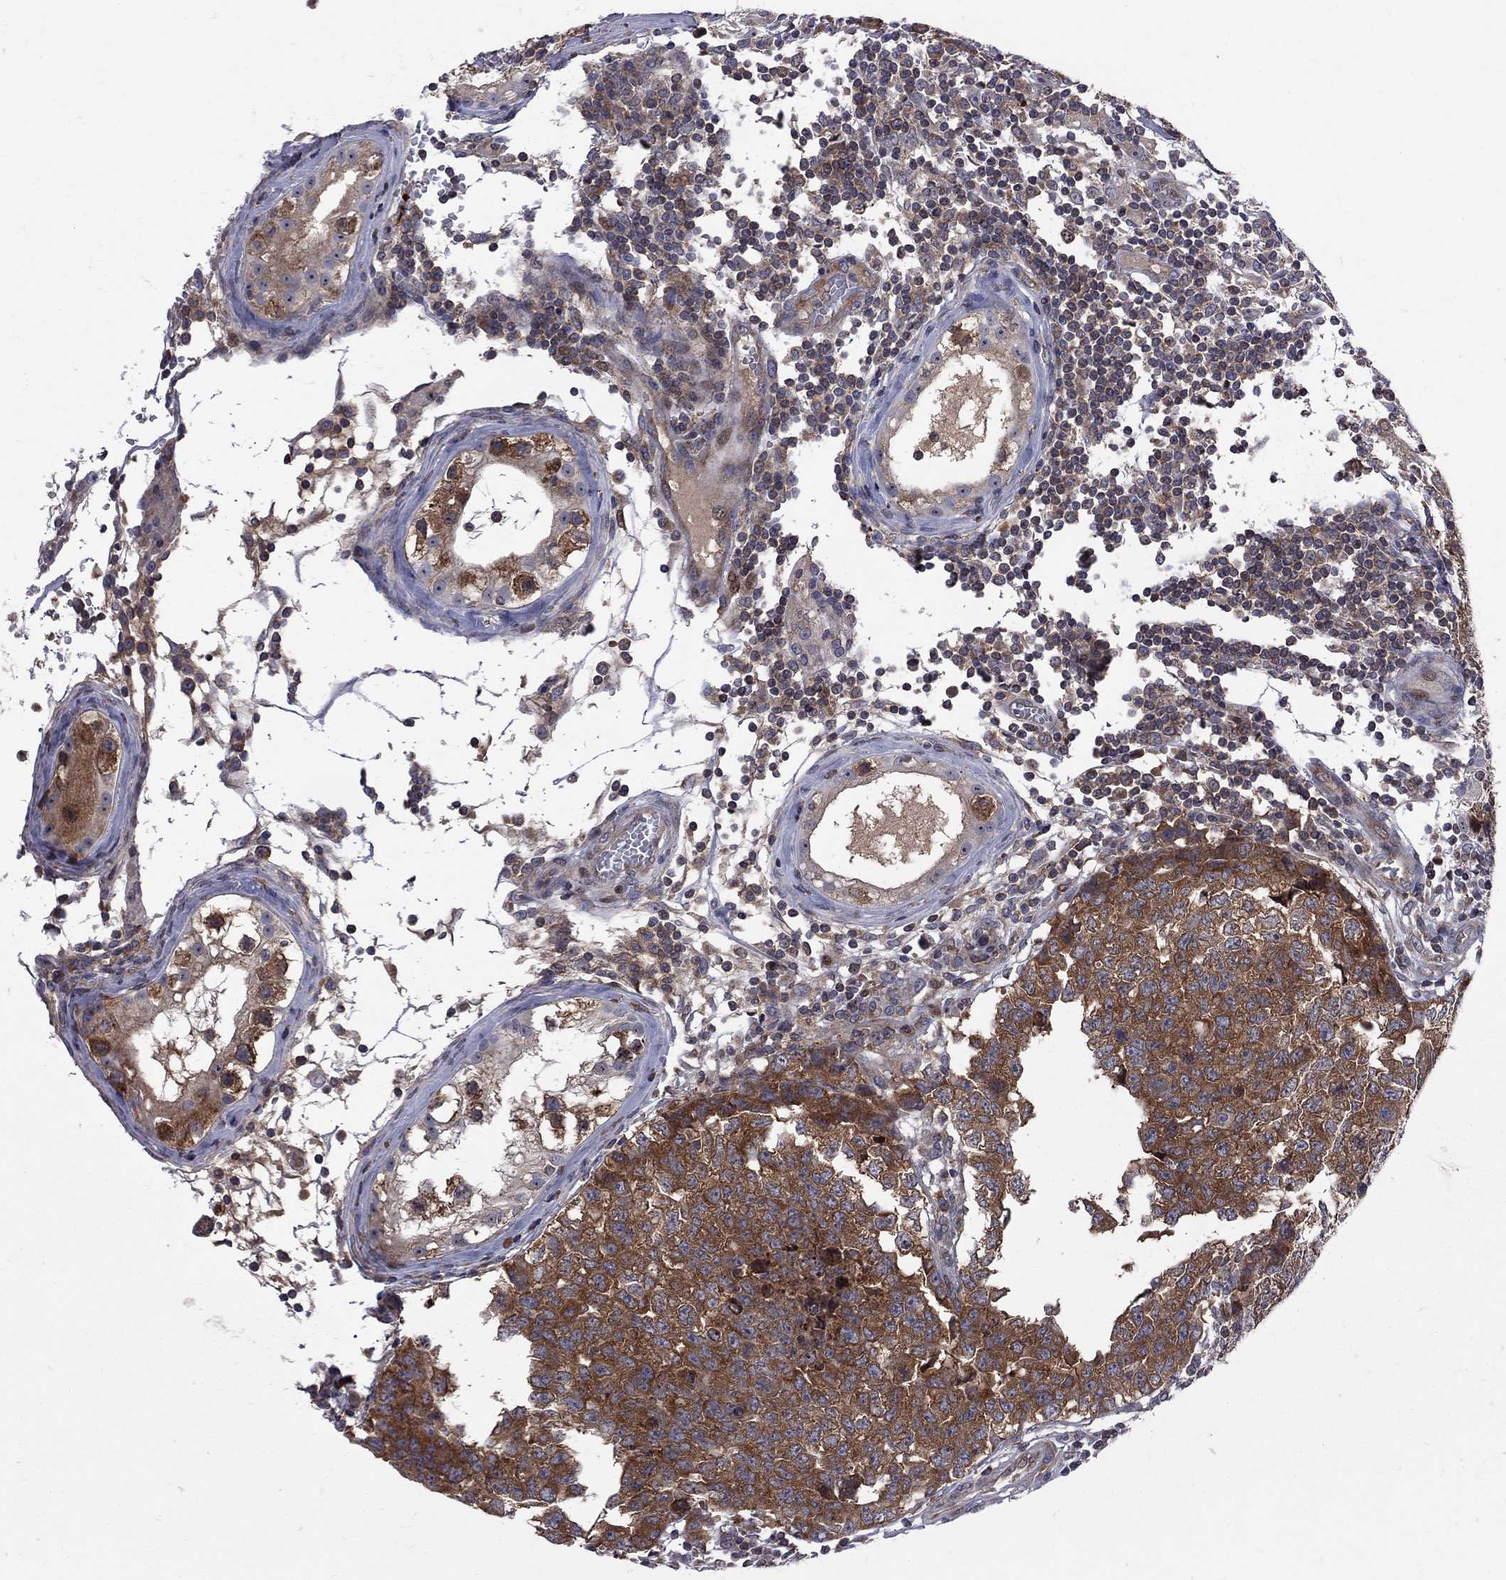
{"staining": {"intensity": "strong", "quantity": ">75%", "location": "cytoplasmic/membranous"}, "tissue": "testis cancer", "cell_type": "Tumor cells", "image_type": "cancer", "snomed": [{"axis": "morphology", "description": "Carcinoma, Embryonal, NOS"}, {"axis": "topography", "description": "Testis"}], "caption": "Protein staining shows strong cytoplasmic/membranous expression in about >75% of tumor cells in testis embryonal carcinoma. (DAB (3,3'-diaminobenzidine) = brown stain, brightfield microscopy at high magnification).", "gene": "CNOT11", "patient": {"sex": "male", "age": 23}}